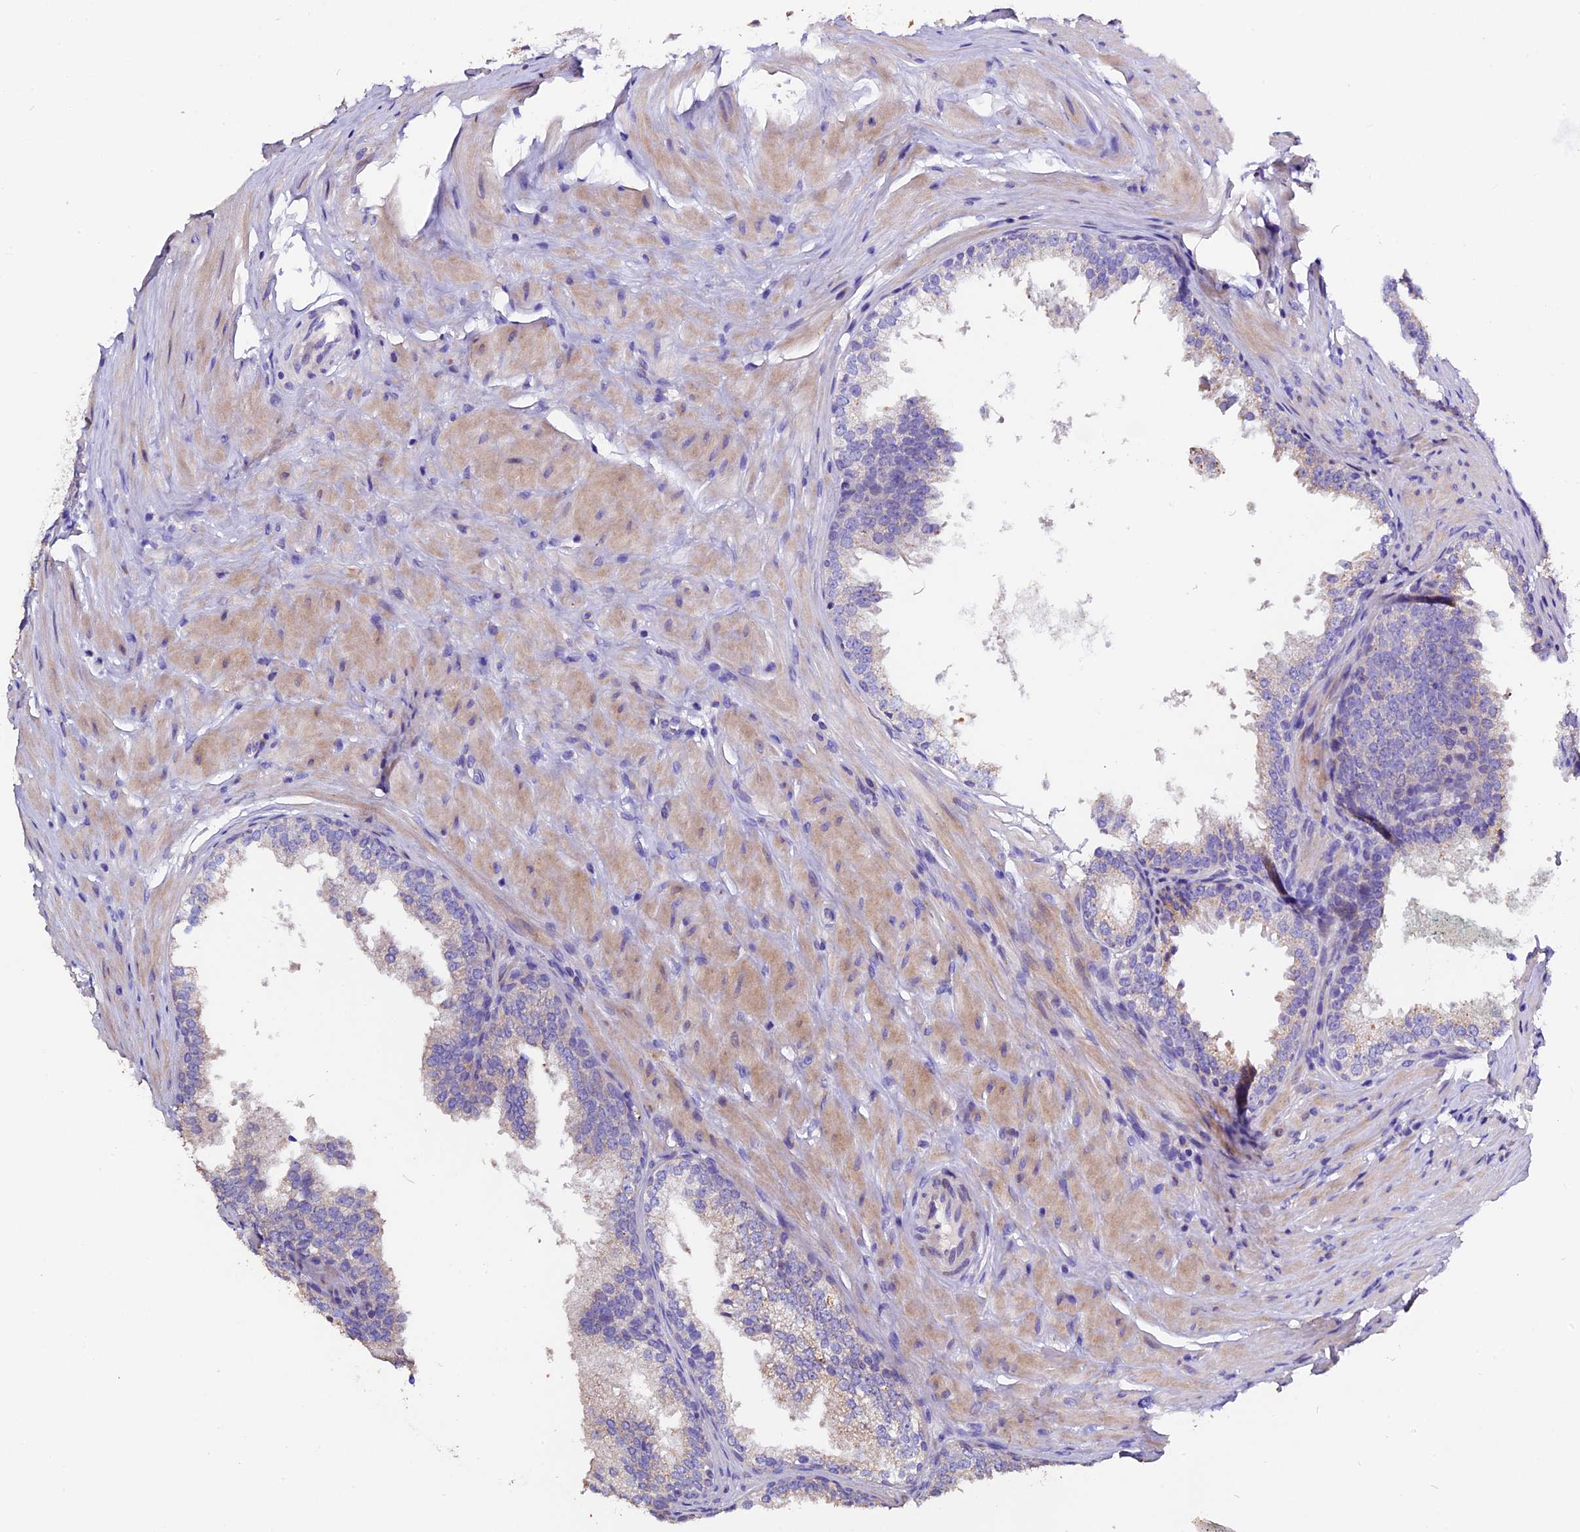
{"staining": {"intensity": "moderate", "quantity": "<25%", "location": "cytoplasmic/membranous"}, "tissue": "prostate", "cell_type": "Glandular cells", "image_type": "normal", "snomed": [{"axis": "morphology", "description": "Normal tissue, NOS"}, {"axis": "topography", "description": "Prostate"}], "caption": "Immunohistochemistry (IHC) image of normal prostate stained for a protein (brown), which exhibits low levels of moderate cytoplasmic/membranous staining in about <25% of glandular cells.", "gene": "FBXW9", "patient": {"sex": "male", "age": 60}}